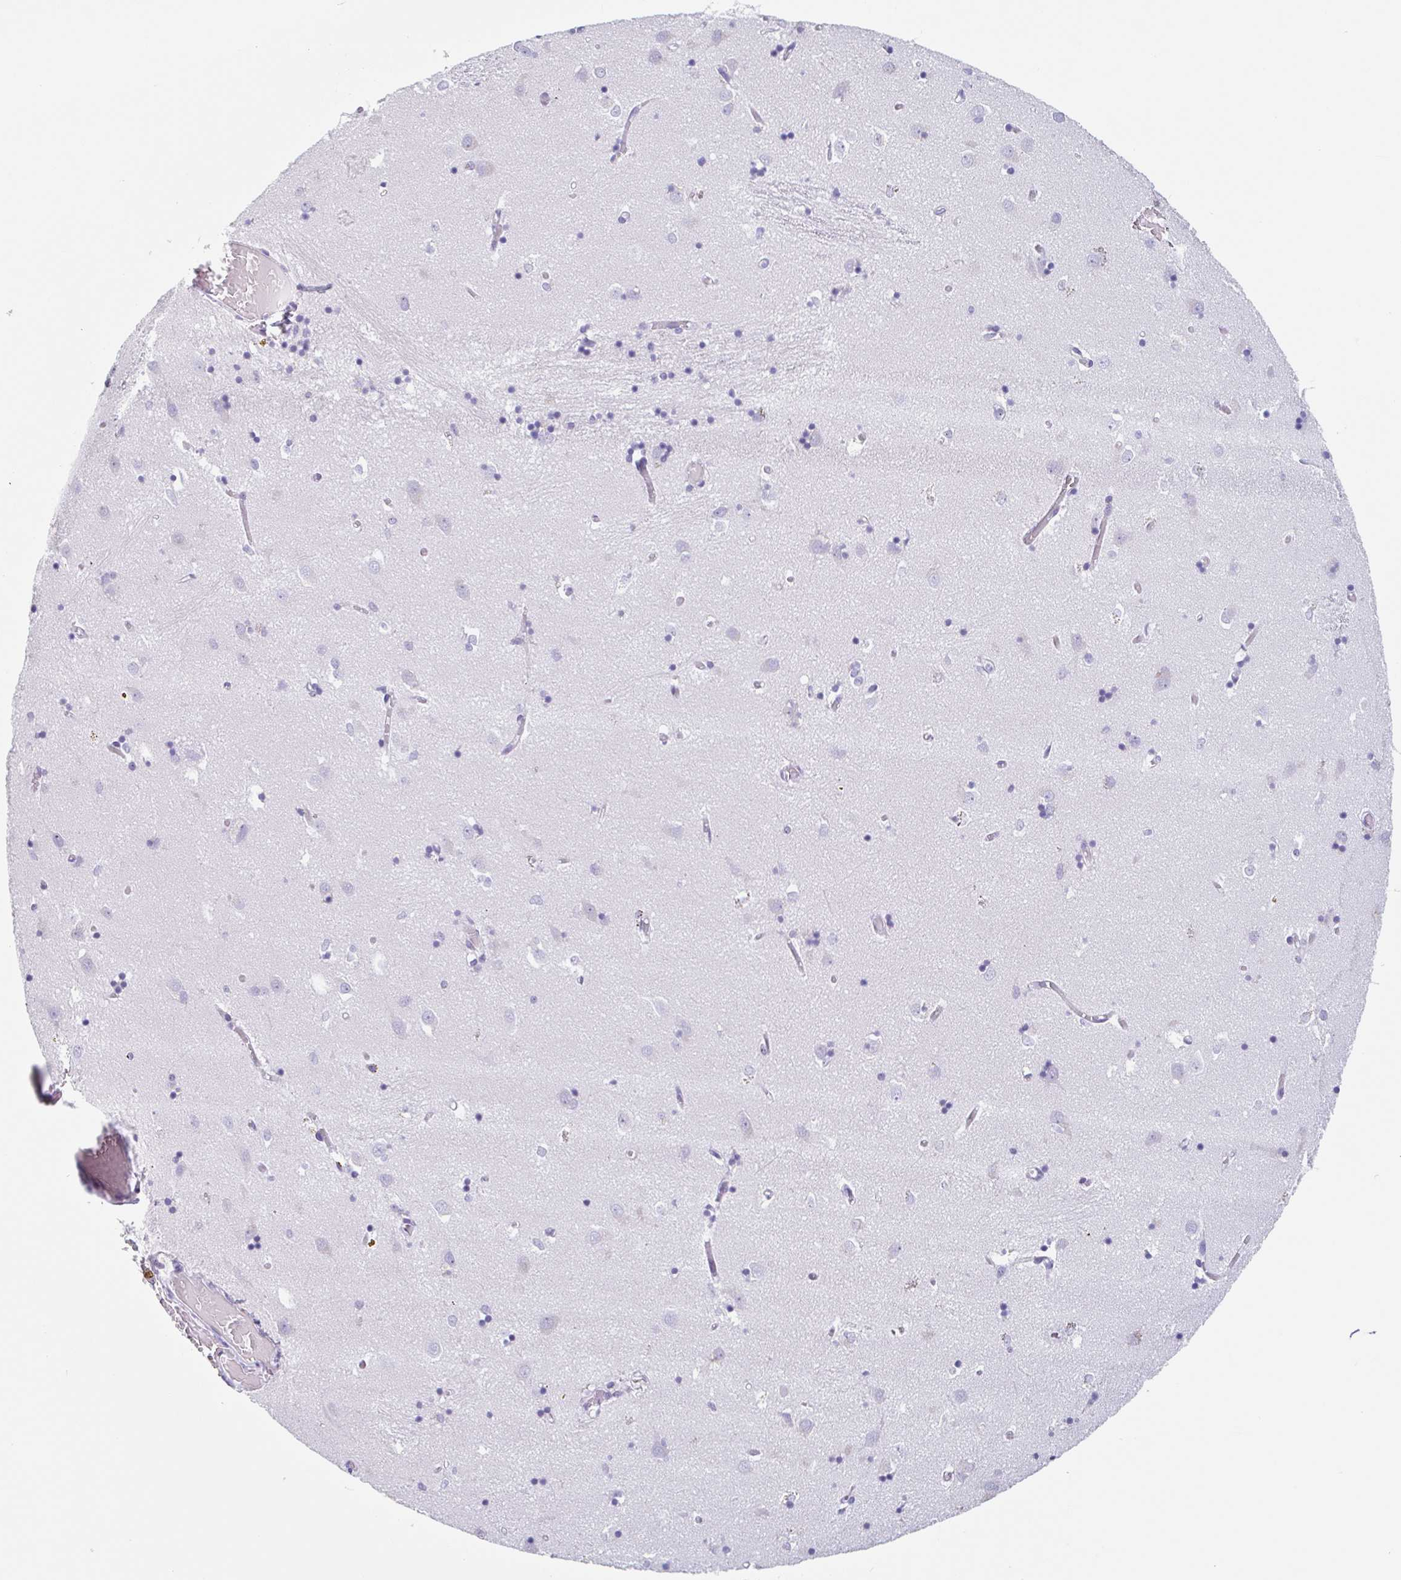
{"staining": {"intensity": "negative", "quantity": "none", "location": "none"}, "tissue": "caudate", "cell_type": "Glial cells", "image_type": "normal", "snomed": [{"axis": "morphology", "description": "Normal tissue, NOS"}, {"axis": "topography", "description": "Lateral ventricle wall"}], "caption": "DAB (3,3'-diaminobenzidine) immunohistochemical staining of normal caudate shows no significant staining in glial cells. The staining is performed using DAB (3,3'-diaminobenzidine) brown chromogen with nuclei counter-stained in using hematoxylin.", "gene": "LENG9", "patient": {"sex": "male", "age": 70}}